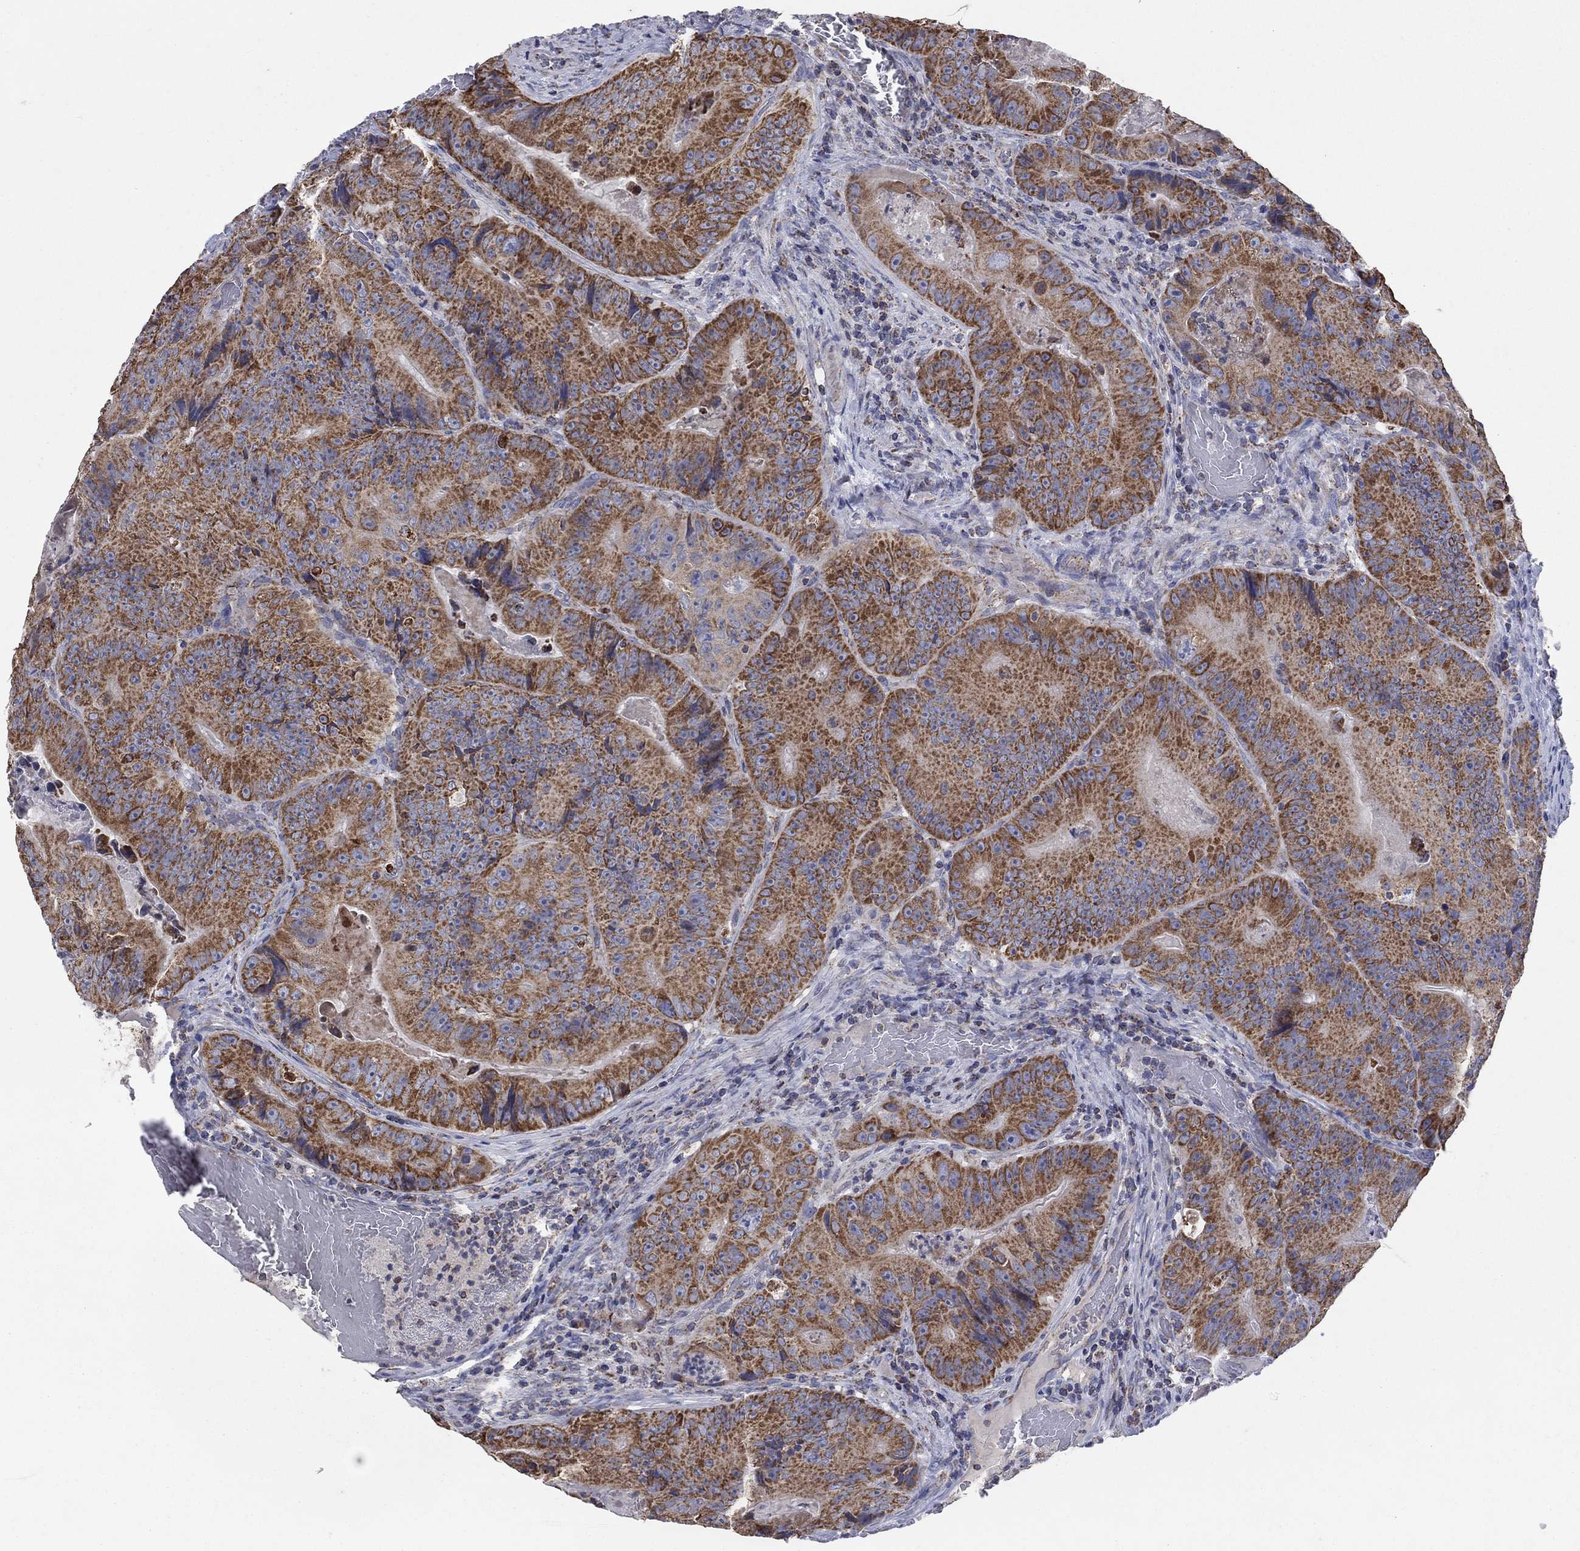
{"staining": {"intensity": "moderate", "quantity": ">75%", "location": "cytoplasmic/membranous"}, "tissue": "colorectal cancer", "cell_type": "Tumor cells", "image_type": "cancer", "snomed": [{"axis": "morphology", "description": "Adenocarcinoma, NOS"}, {"axis": "topography", "description": "Colon"}], "caption": "This photomicrograph exhibits immunohistochemistry (IHC) staining of human colorectal adenocarcinoma, with medium moderate cytoplasmic/membranous positivity in about >75% of tumor cells.", "gene": "C9orf85", "patient": {"sex": "female", "age": 86}}